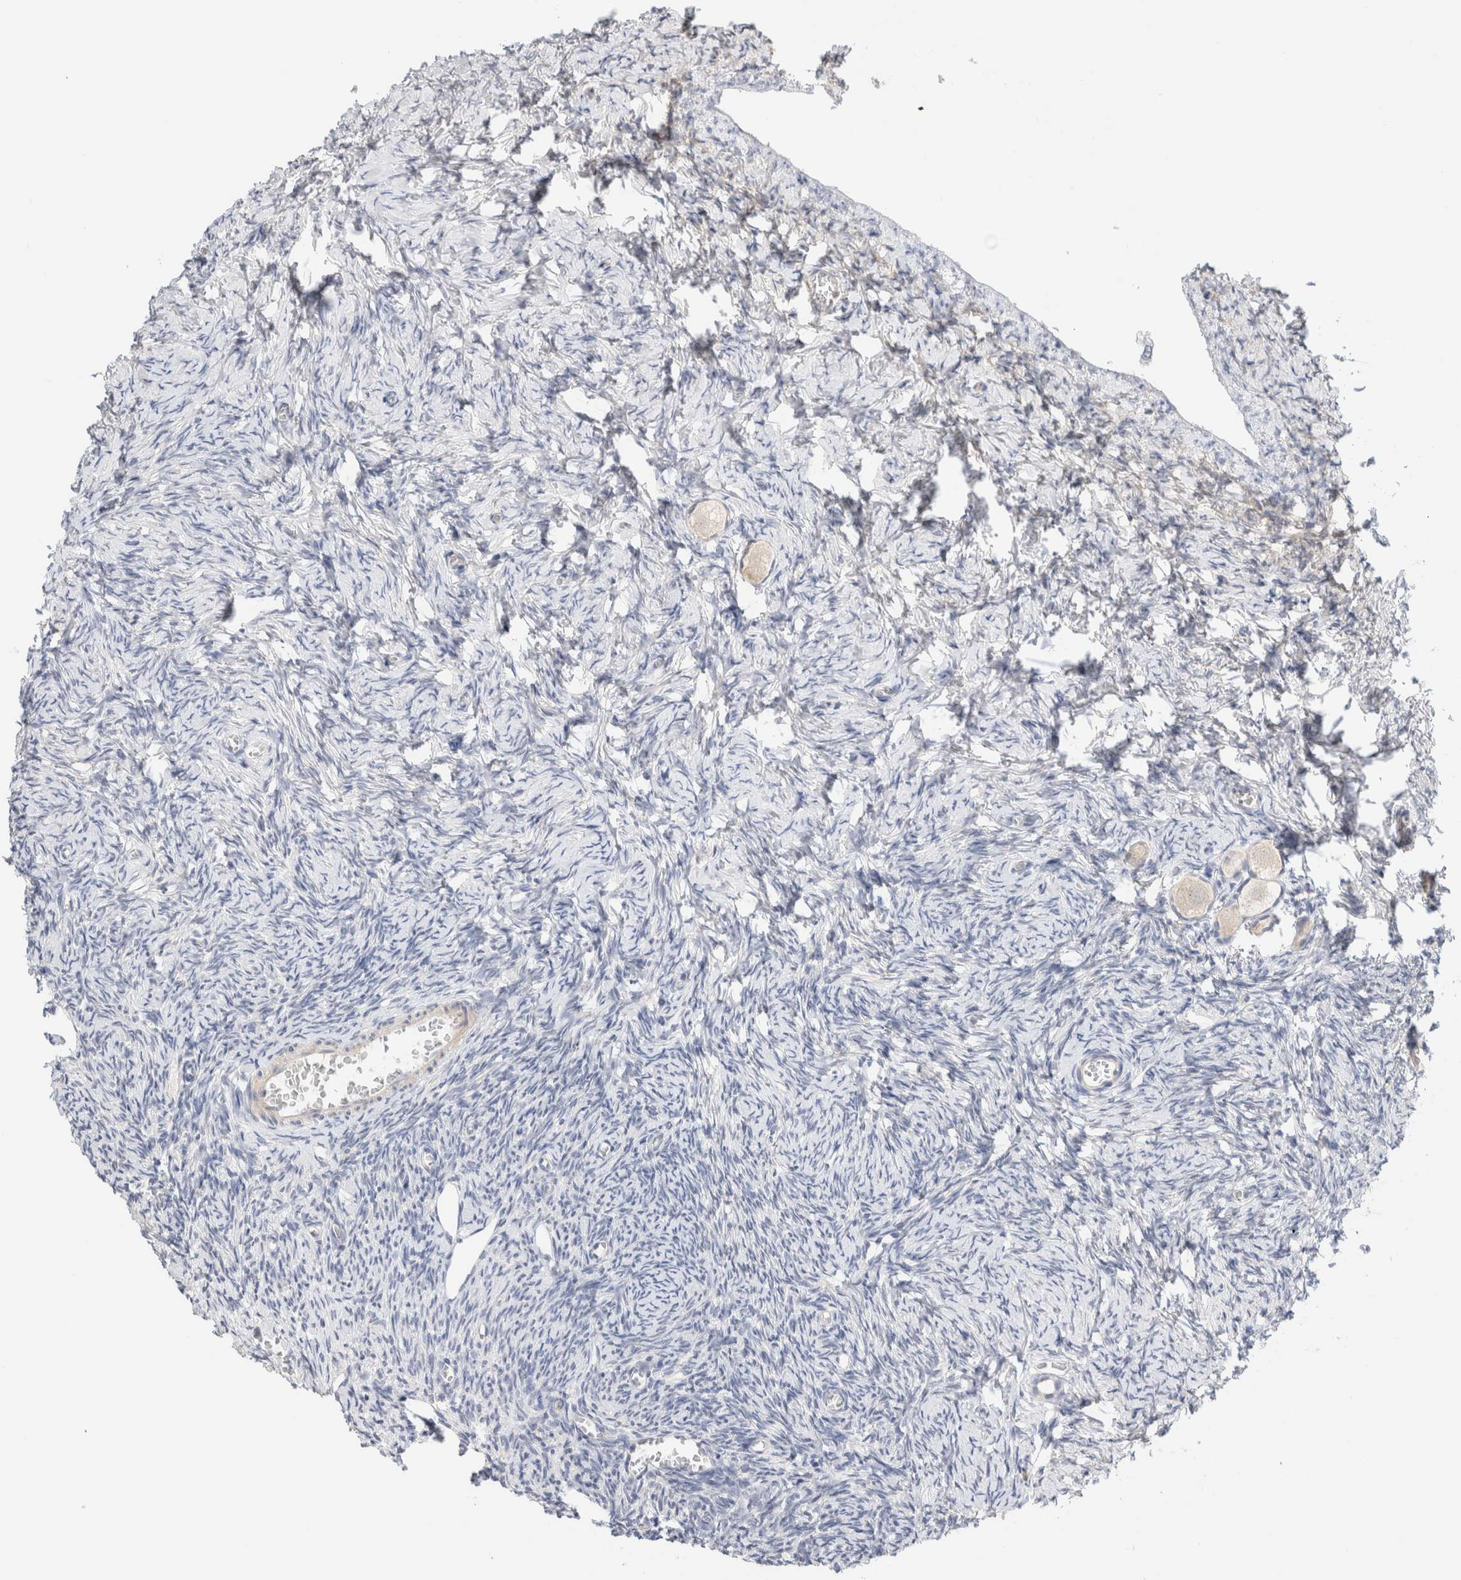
{"staining": {"intensity": "negative", "quantity": "none", "location": "none"}, "tissue": "ovary", "cell_type": "Follicle cells", "image_type": "normal", "snomed": [{"axis": "morphology", "description": "Normal tissue, NOS"}, {"axis": "topography", "description": "Ovary"}], "caption": "The photomicrograph demonstrates no significant staining in follicle cells of ovary.", "gene": "SPRTN", "patient": {"sex": "female", "age": 27}}